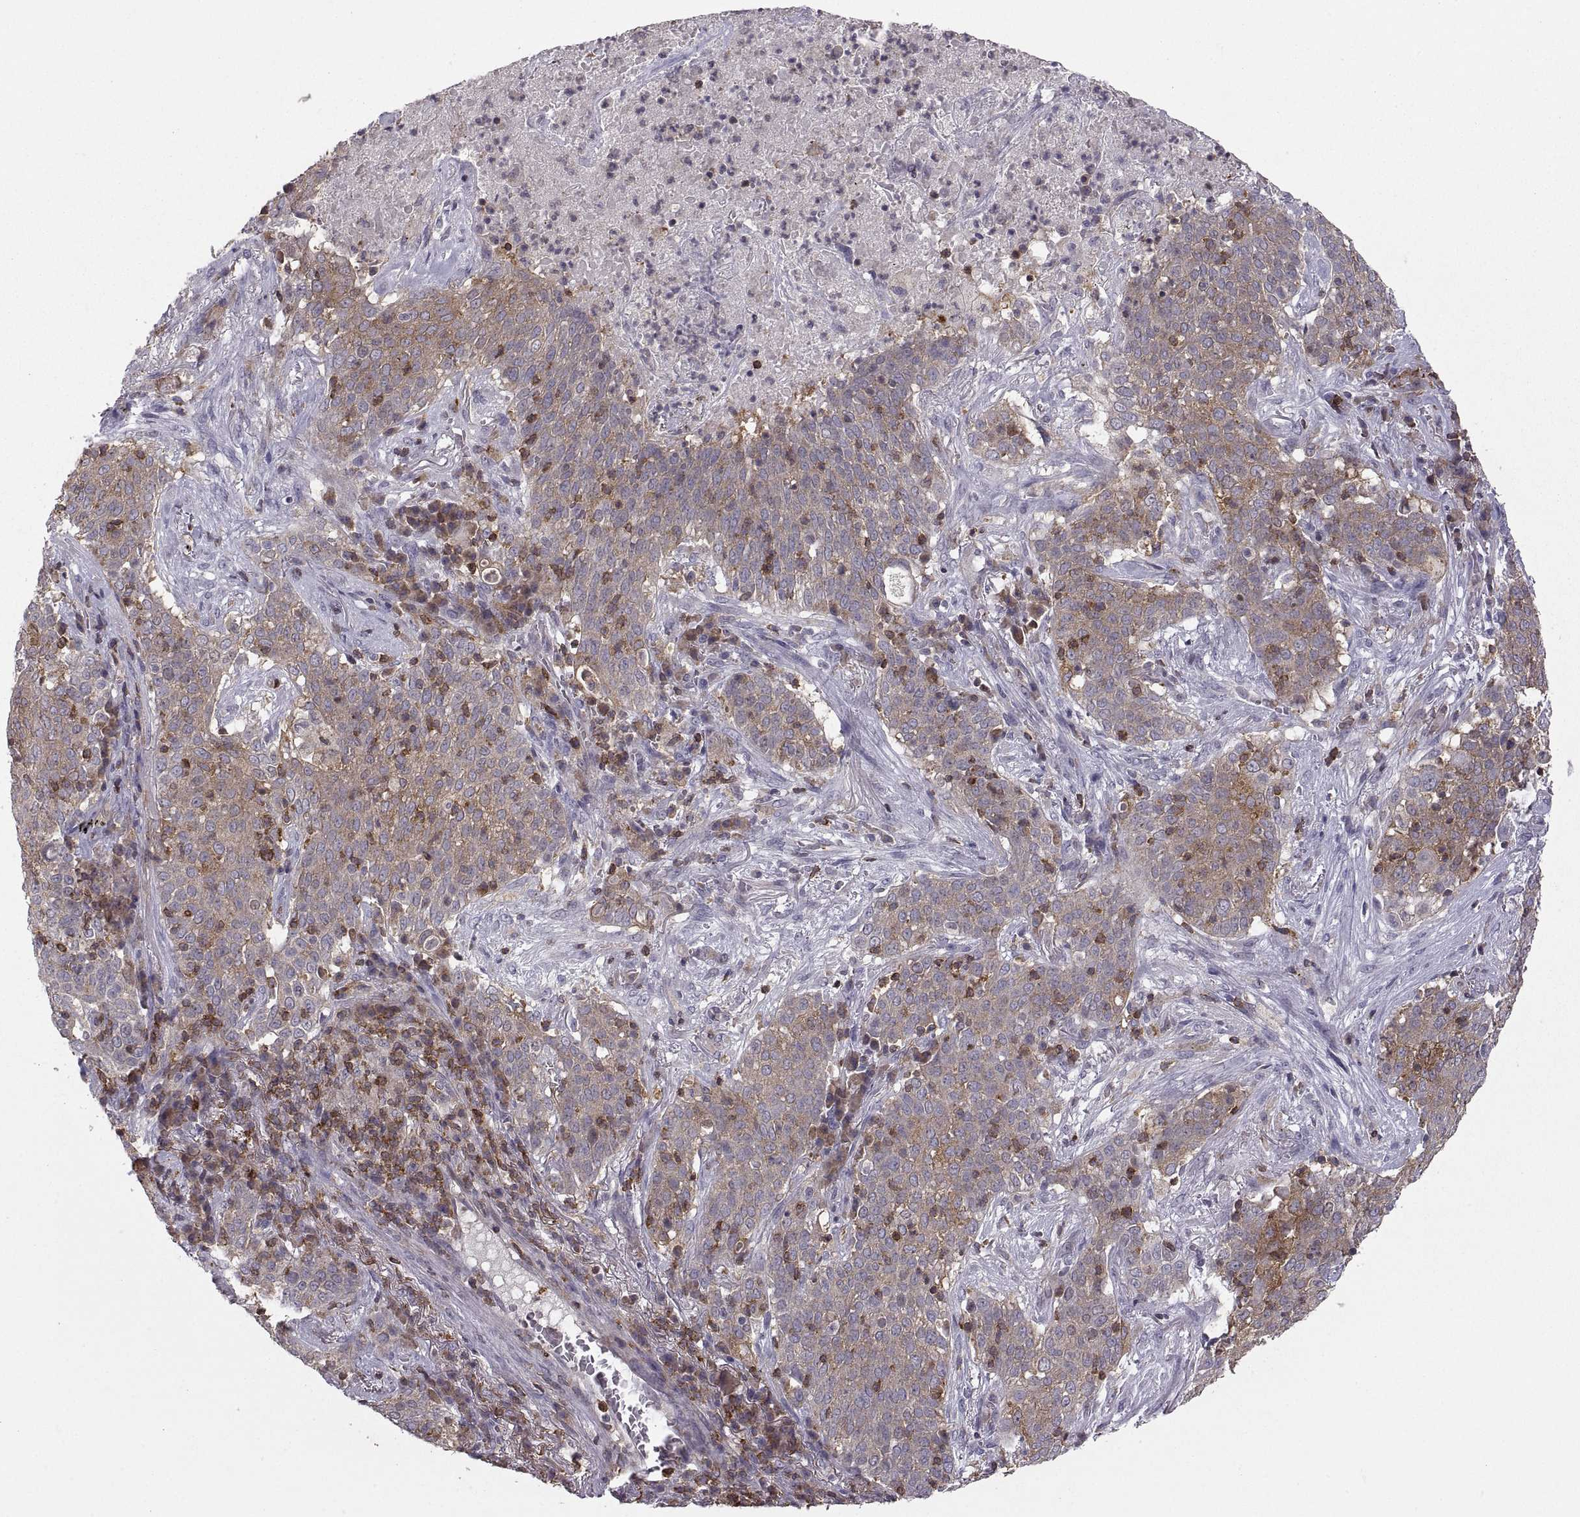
{"staining": {"intensity": "moderate", "quantity": "<25%", "location": "cytoplasmic/membranous"}, "tissue": "lung cancer", "cell_type": "Tumor cells", "image_type": "cancer", "snomed": [{"axis": "morphology", "description": "Squamous cell carcinoma, NOS"}, {"axis": "topography", "description": "Lung"}], "caption": "Immunohistochemical staining of human lung cancer (squamous cell carcinoma) shows moderate cytoplasmic/membranous protein positivity in approximately <25% of tumor cells.", "gene": "EZR", "patient": {"sex": "male", "age": 82}}